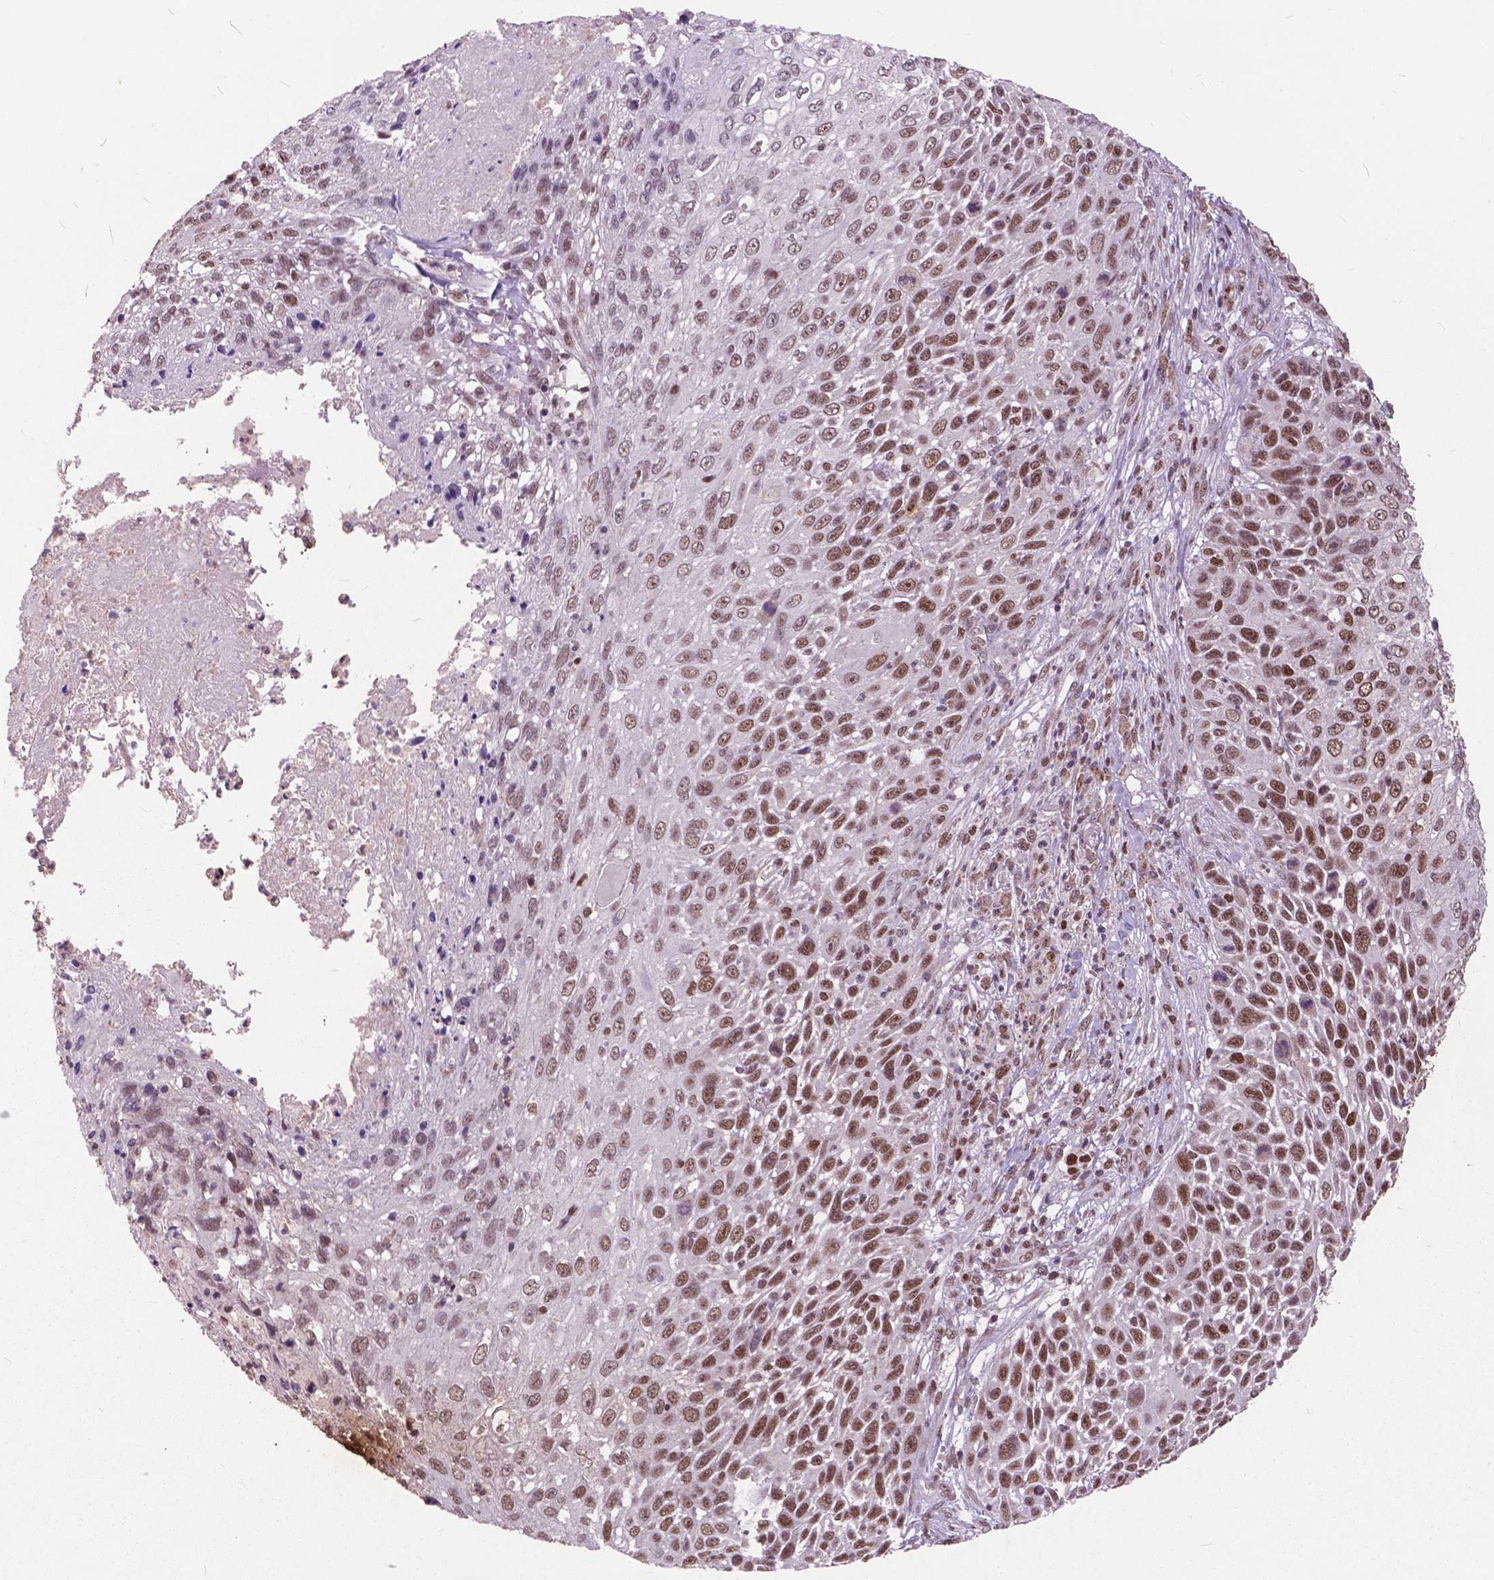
{"staining": {"intensity": "strong", "quantity": "25%-75%", "location": "nuclear"}, "tissue": "skin cancer", "cell_type": "Tumor cells", "image_type": "cancer", "snomed": [{"axis": "morphology", "description": "Squamous cell carcinoma, NOS"}, {"axis": "topography", "description": "Skin"}], "caption": "Protein expression analysis of human skin cancer reveals strong nuclear positivity in approximately 25%-75% of tumor cells. Using DAB (brown) and hematoxylin (blue) stains, captured at high magnification using brightfield microscopy.", "gene": "MSH2", "patient": {"sex": "male", "age": 92}}